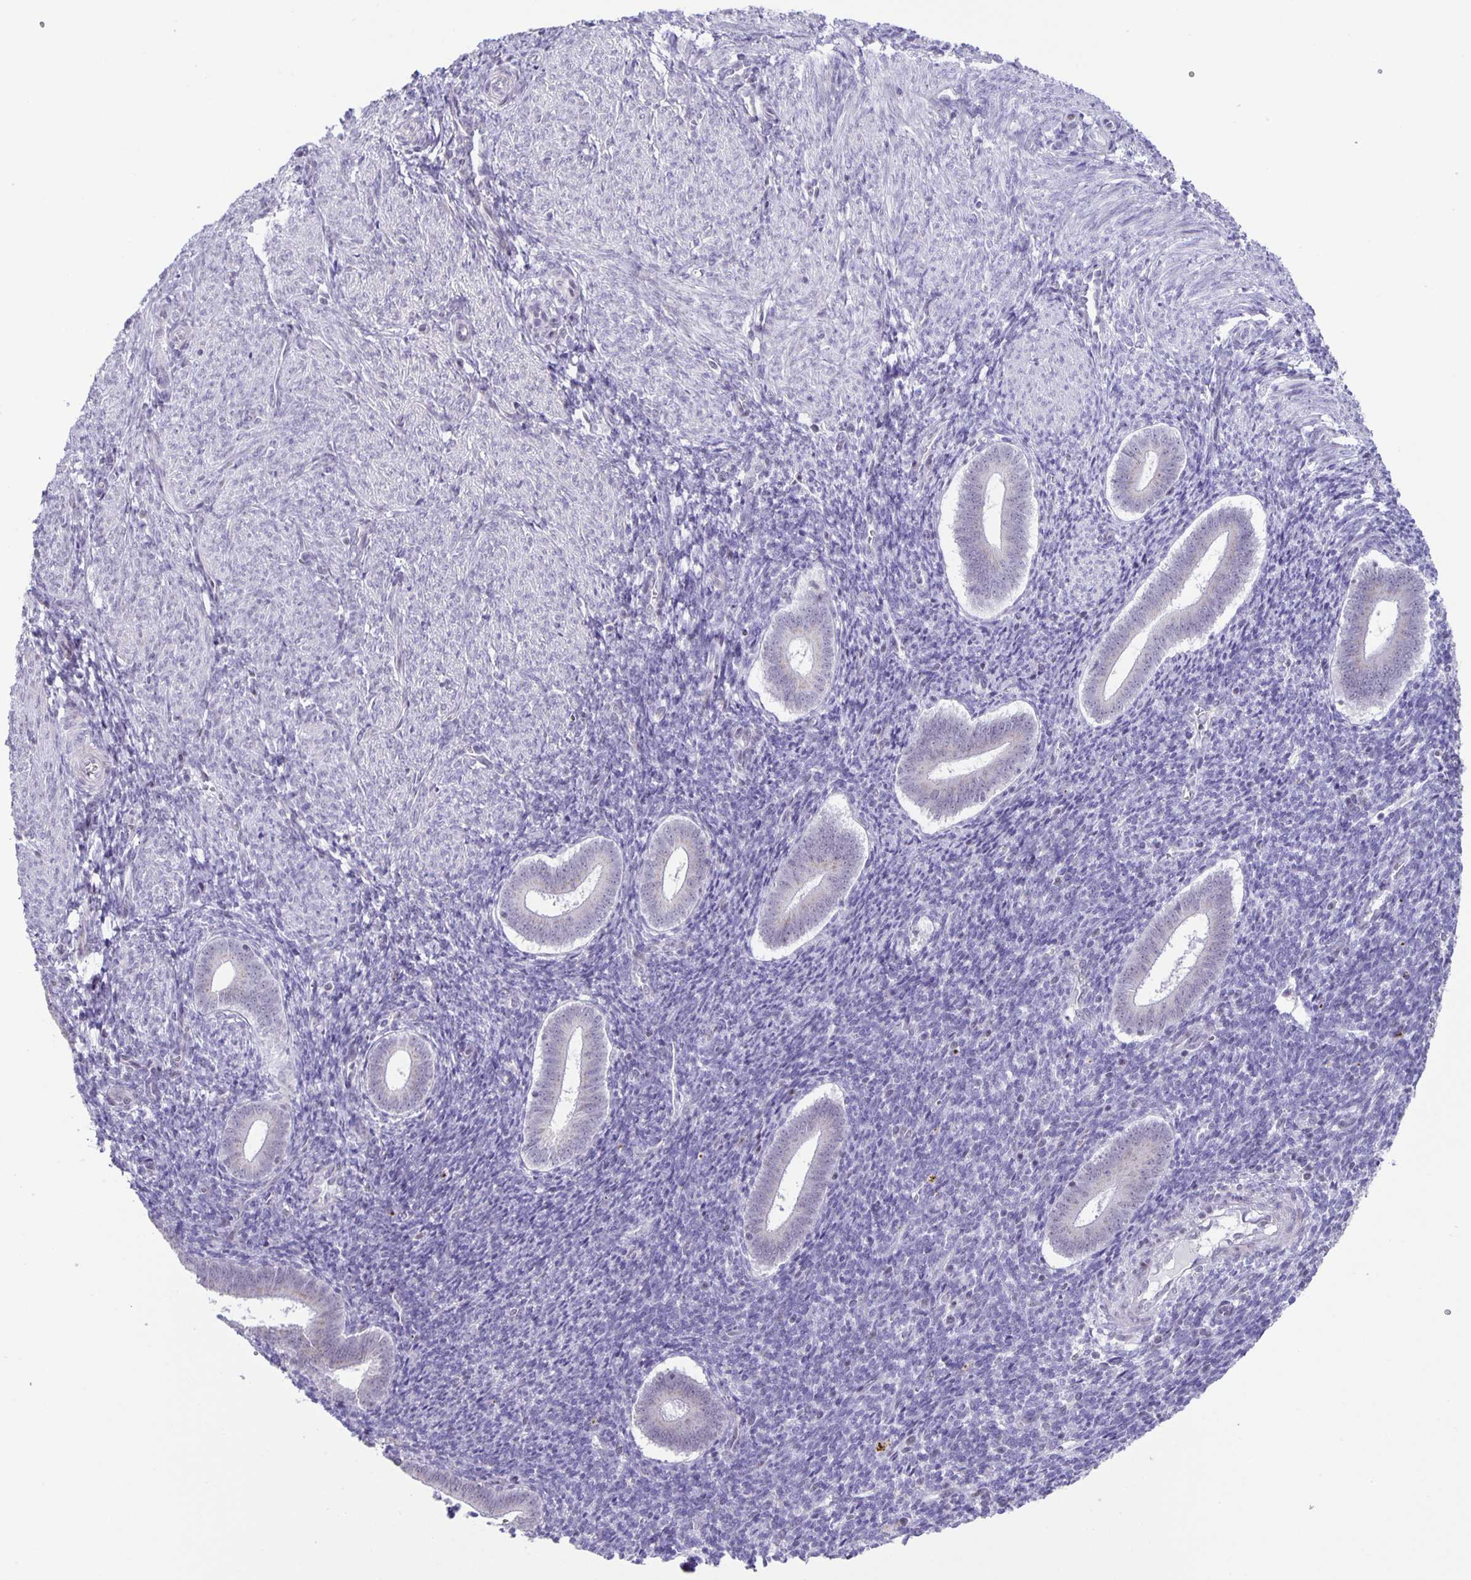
{"staining": {"intensity": "negative", "quantity": "none", "location": "none"}, "tissue": "endometrium", "cell_type": "Cells in endometrial stroma", "image_type": "normal", "snomed": [{"axis": "morphology", "description": "Normal tissue, NOS"}, {"axis": "topography", "description": "Endometrium"}], "caption": "DAB (3,3'-diaminobenzidine) immunohistochemical staining of normal human endometrium reveals no significant staining in cells in endometrial stroma. (DAB (3,3'-diaminobenzidine) IHC visualized using brightfield microscopy, high magnification).", "gene": "PHRF1", "patient": {"sex": "female", "age": 25}}